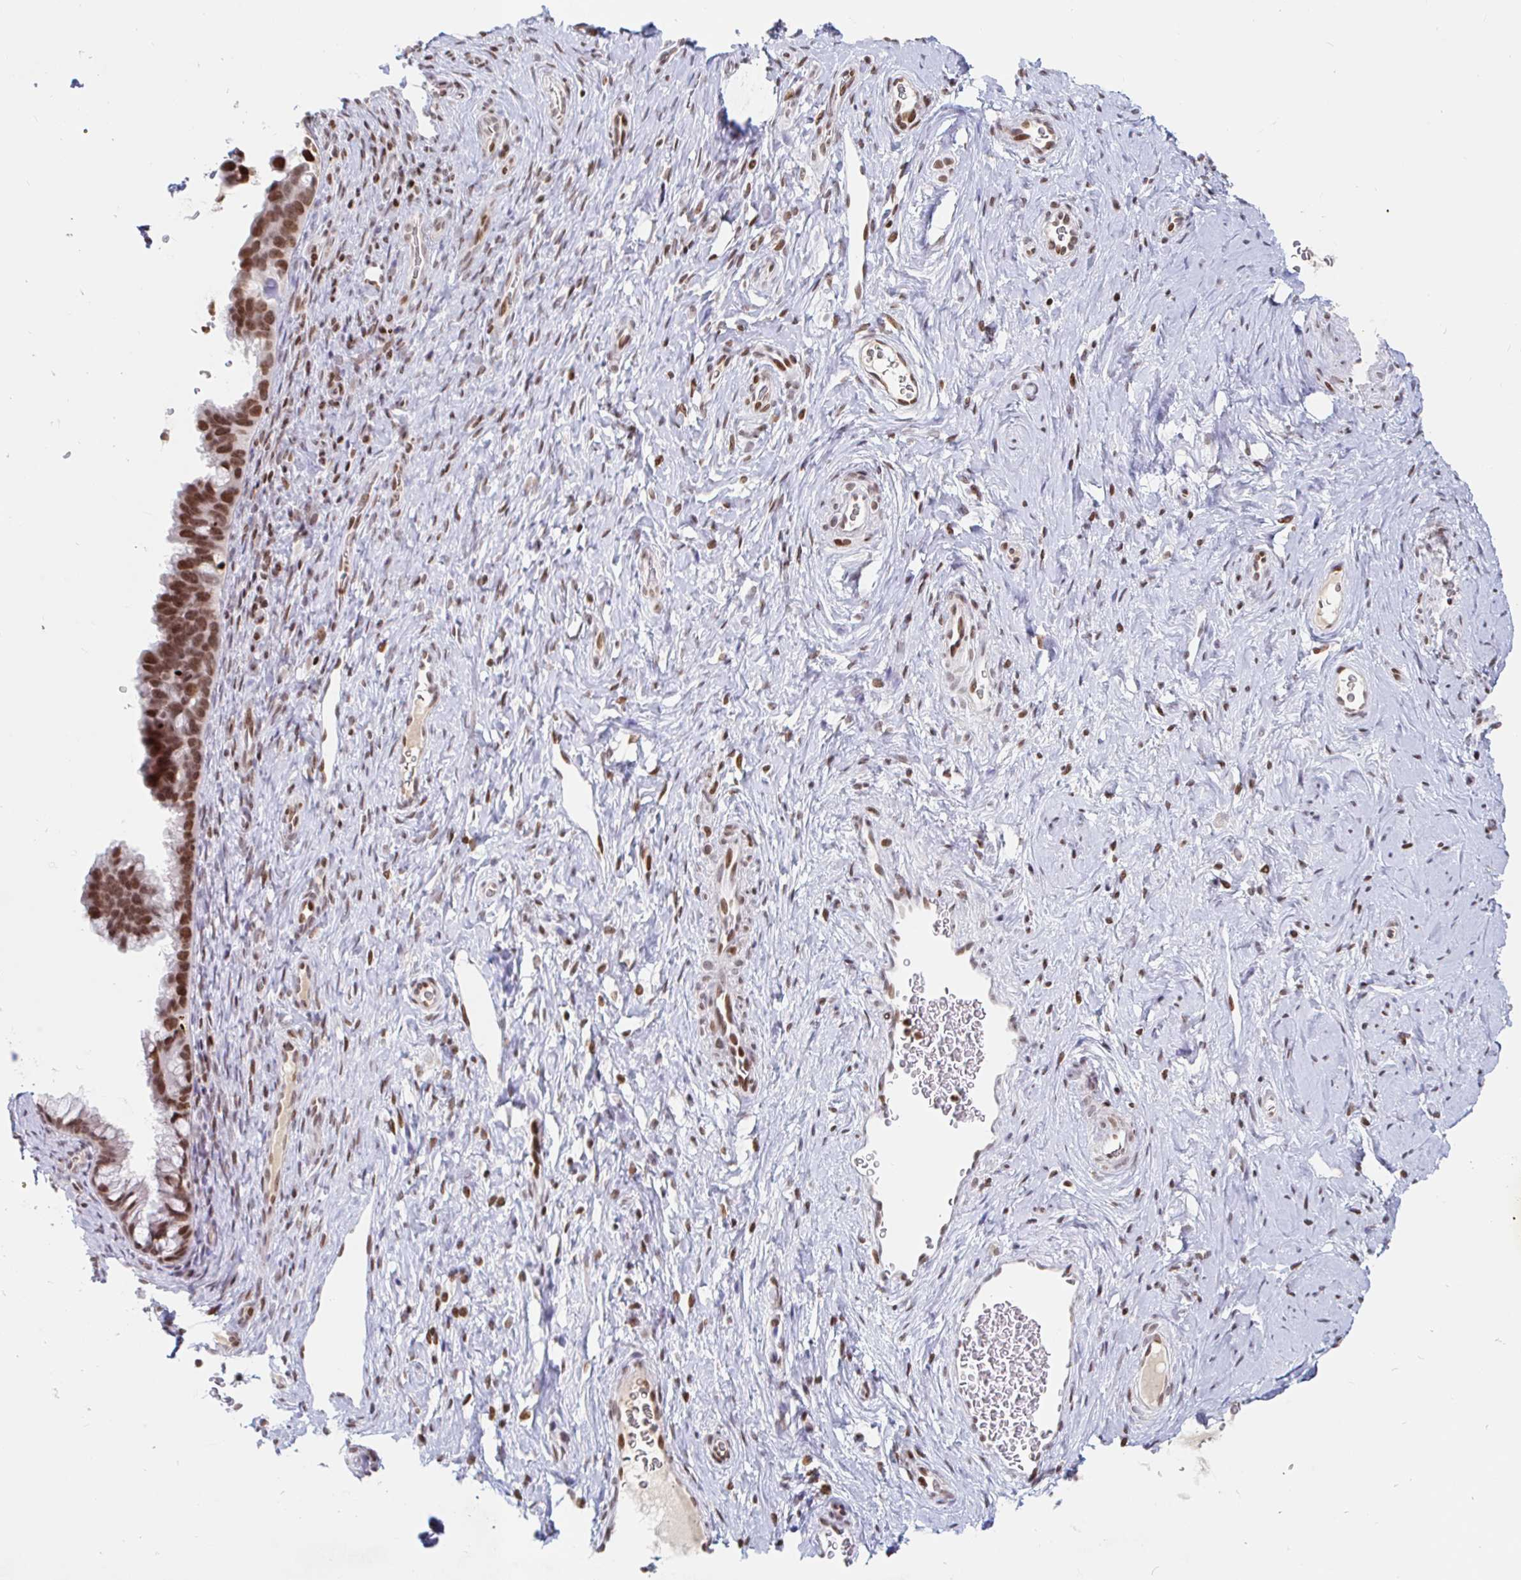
{"staining": {"intensity": "moderate", "quantity": ">75%", "location": "nuclear"}, "tissue": "cervix", "cell_type": "Glandular cells", "image_type": "normal", "snomed": [{"axis": "morphology", "description": "Normal tissue, NOS"}, {"axis": "topography", "description": "Cervix"}], "caption": "DAB immunohistochemical staining of unremarkable human cervix demonstrates moderate nuclear protein expression in about >75% of glandular cells. Ihc stains the protein in brown and the nuclei are stained blue.", "gene": "HOXC10", "patient": {"sex": "female", "age": 34}}